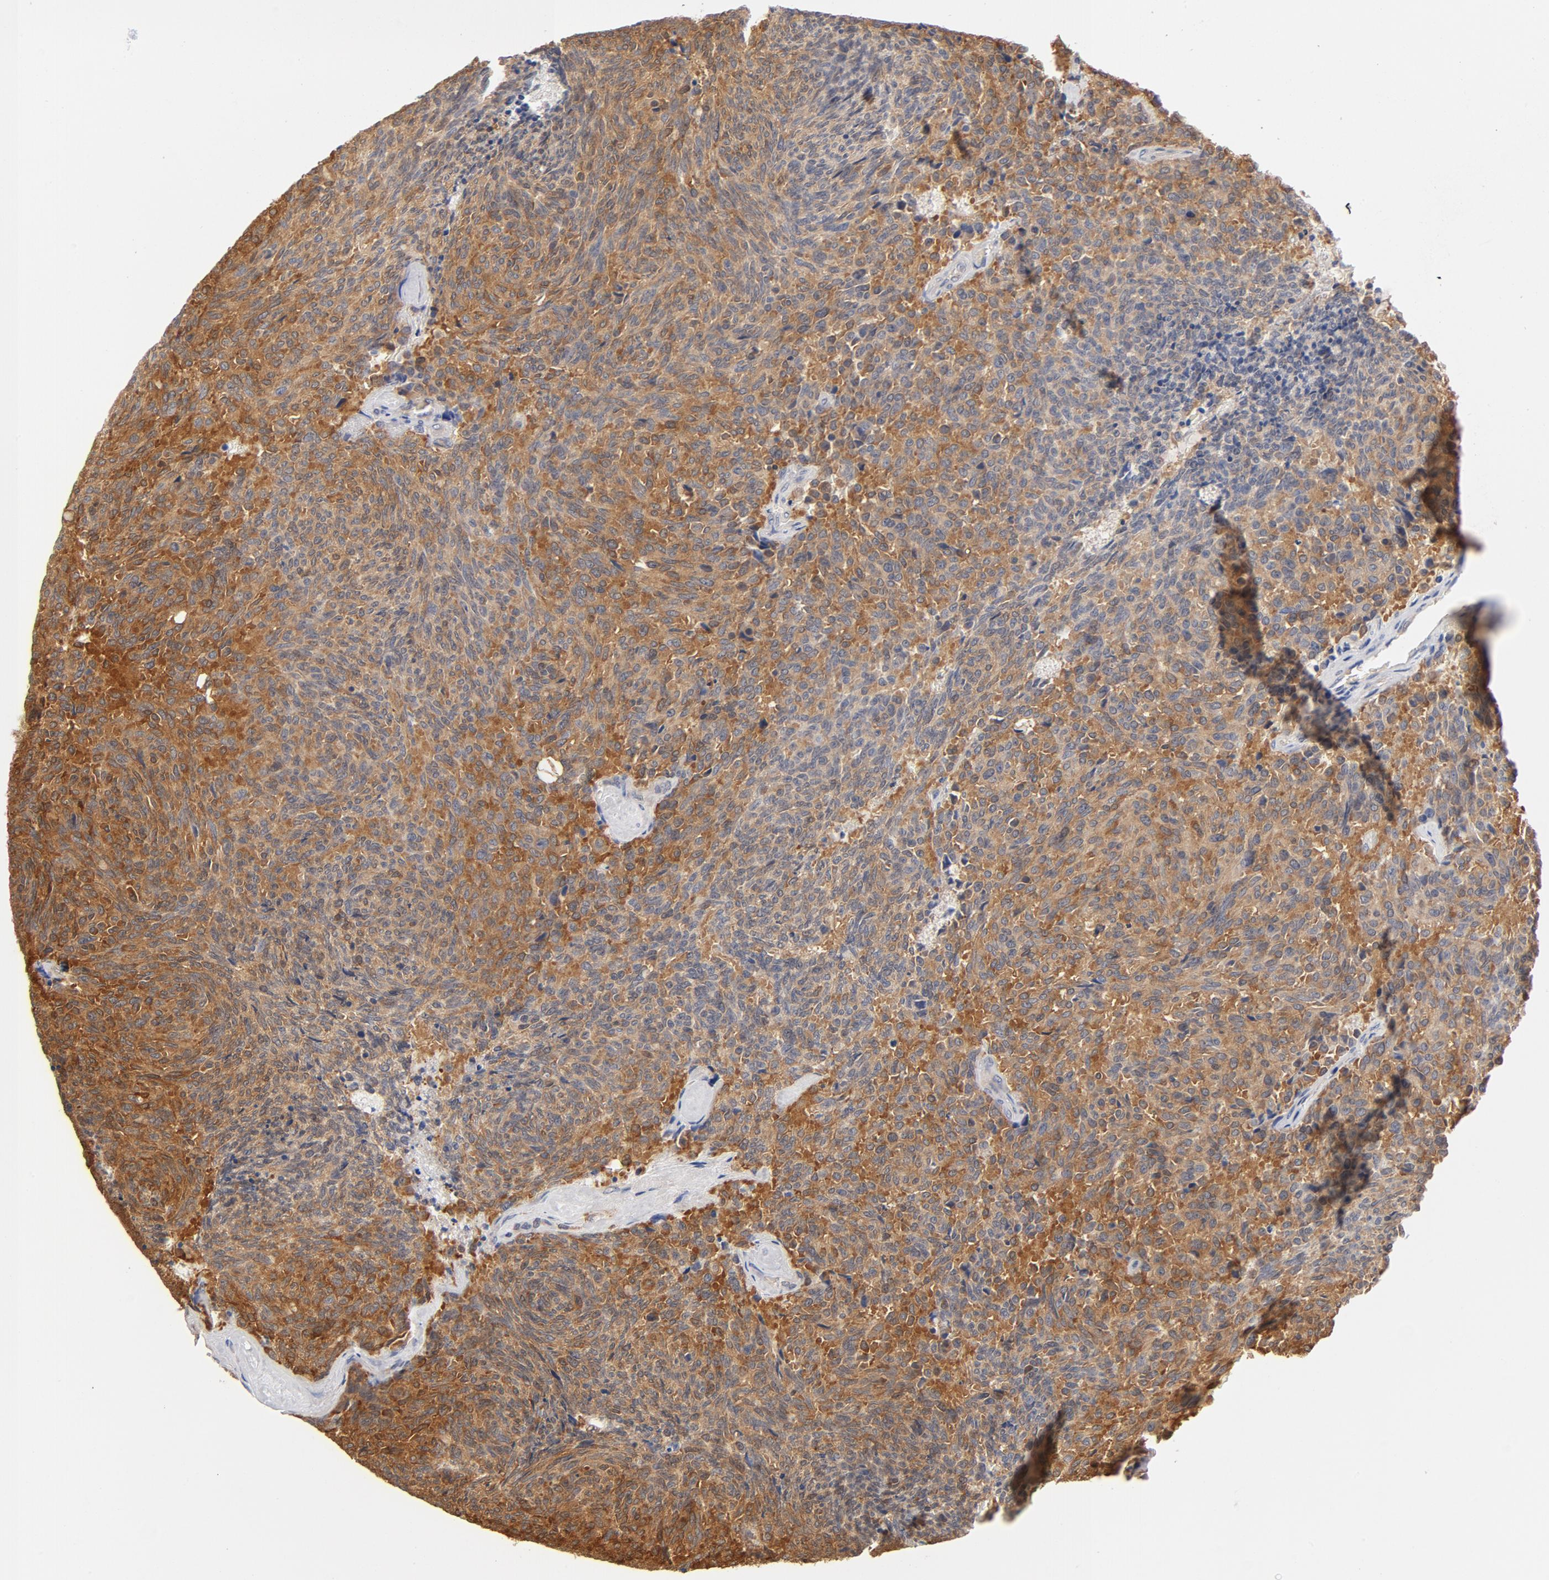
{"staining": {"intensity": "strong", "quantity": ">75%", "location": "cytoplasmic/membranous"}, "tissue": "carcinoid", "cell_type": "Tumor cells", "image_type": "cancer", "snomed": [{"axis": "morphology", "description": "Carcinoid, malignant, NOS"}, {"axis": "topography", "description": "Pancreas"}], "caption": "IHC (DAB (3,3'-diaminobenzidine)) staining of human carcinoid (malignant) exhibits strong cytoplasmic/membranous protein staining in about >75% of tumor cells.", "gene": "ASMTL", "patient": {"sex": "female", "age": 54}}